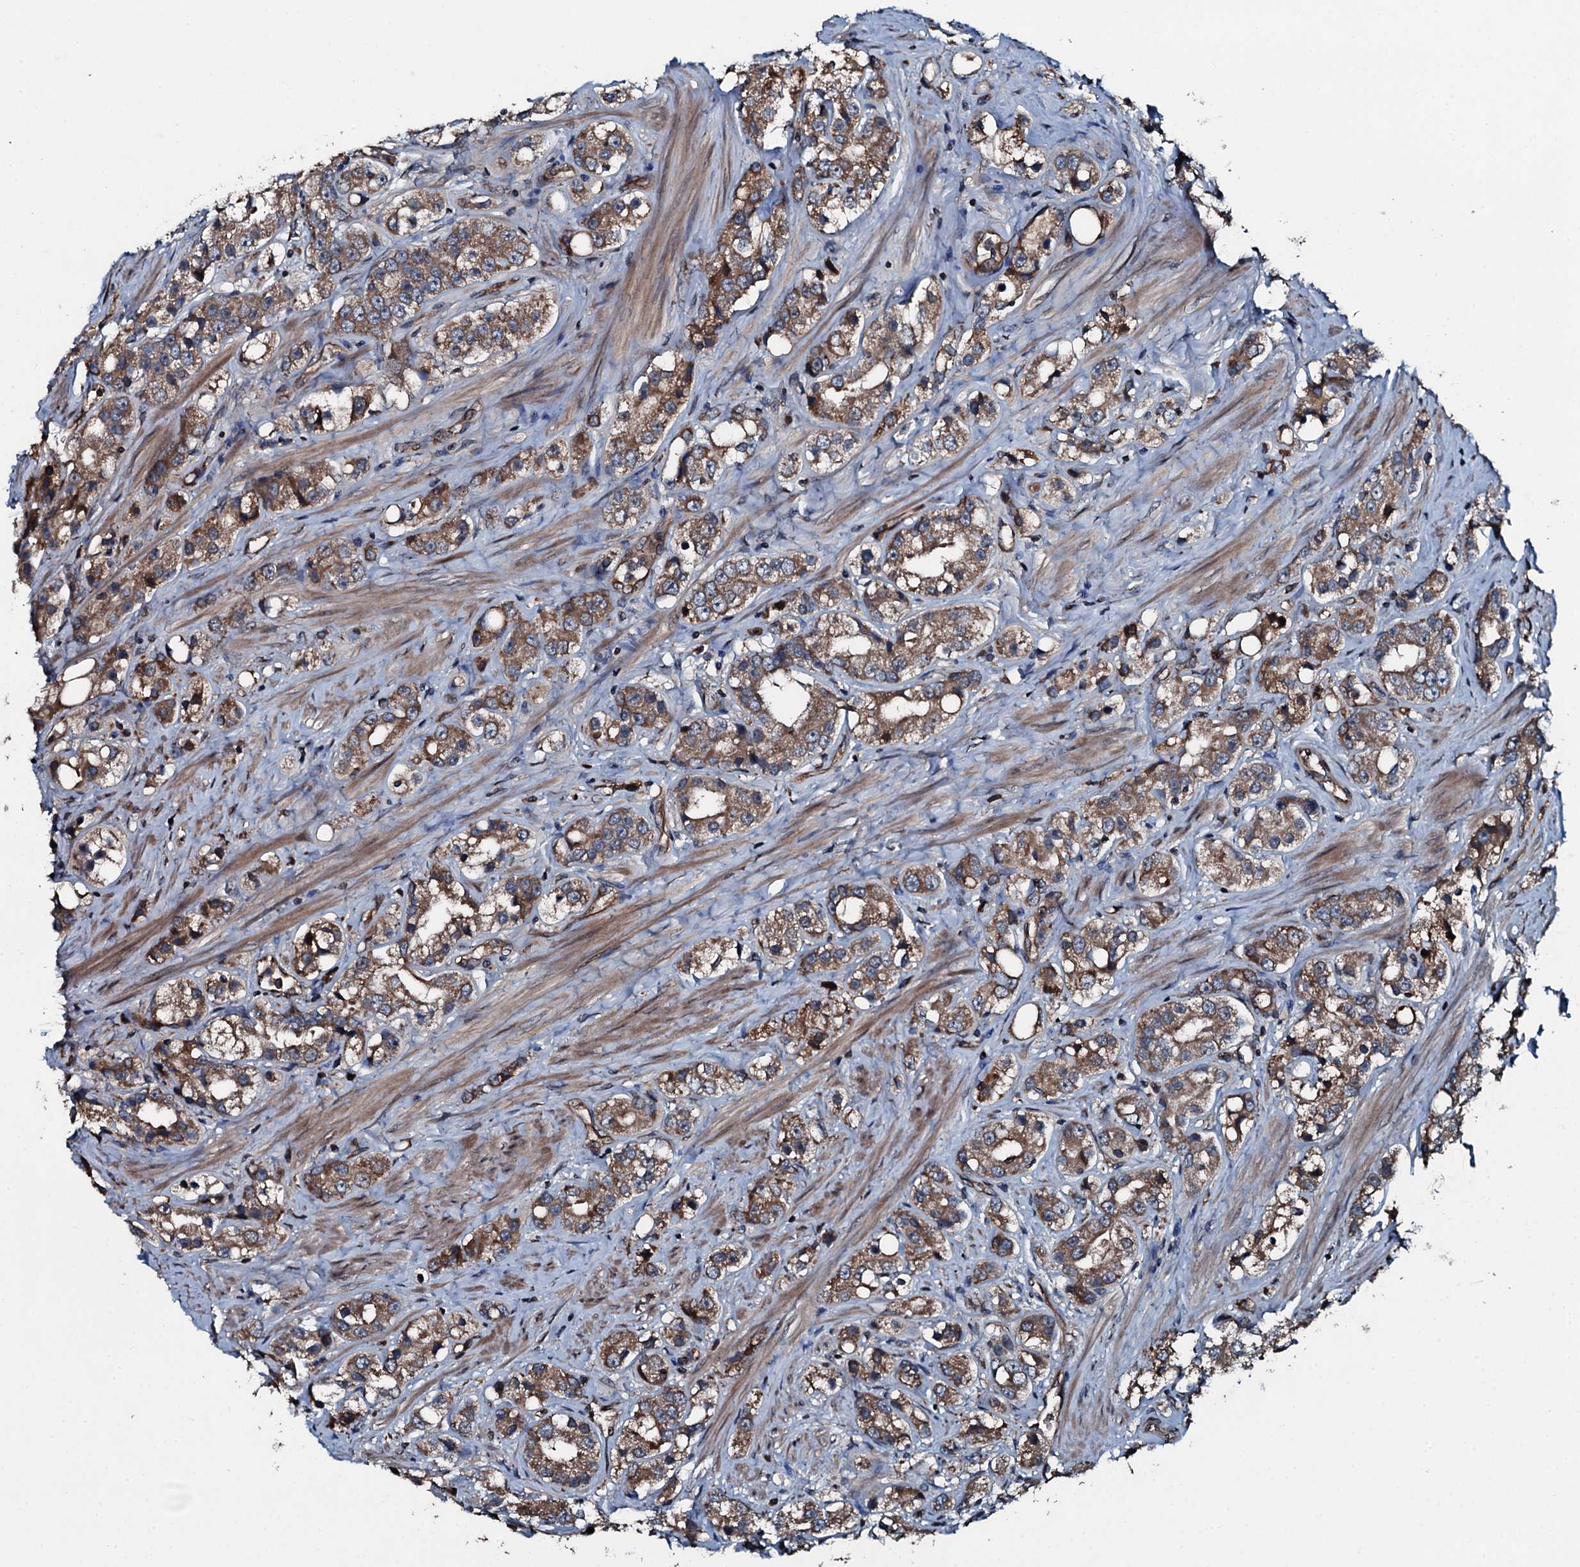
{"staining": {"intensity": "moderate", "quantity": ">75%", "location": "cytoplasmic/membranous"}, "tissue": "prostate cancer", "cell_type": "Tumor cells", "image_type": "cancer", "snomed": [{"axis": "morphology", "description": "Adenocarcinoma, NOS"}, {"axis": "topography", "description": "Prostate"}], "caption": "Protein analysis of prostate cancer tissue shows moderate cytoplasmic/membranous expression in about >75% of tumor cells. Immunohistochemistry (ihc) stains the protein in brown and the nuclei are stained blue.", "gene": "AARS1", "patient": {"sex": "male", "age": 79}}